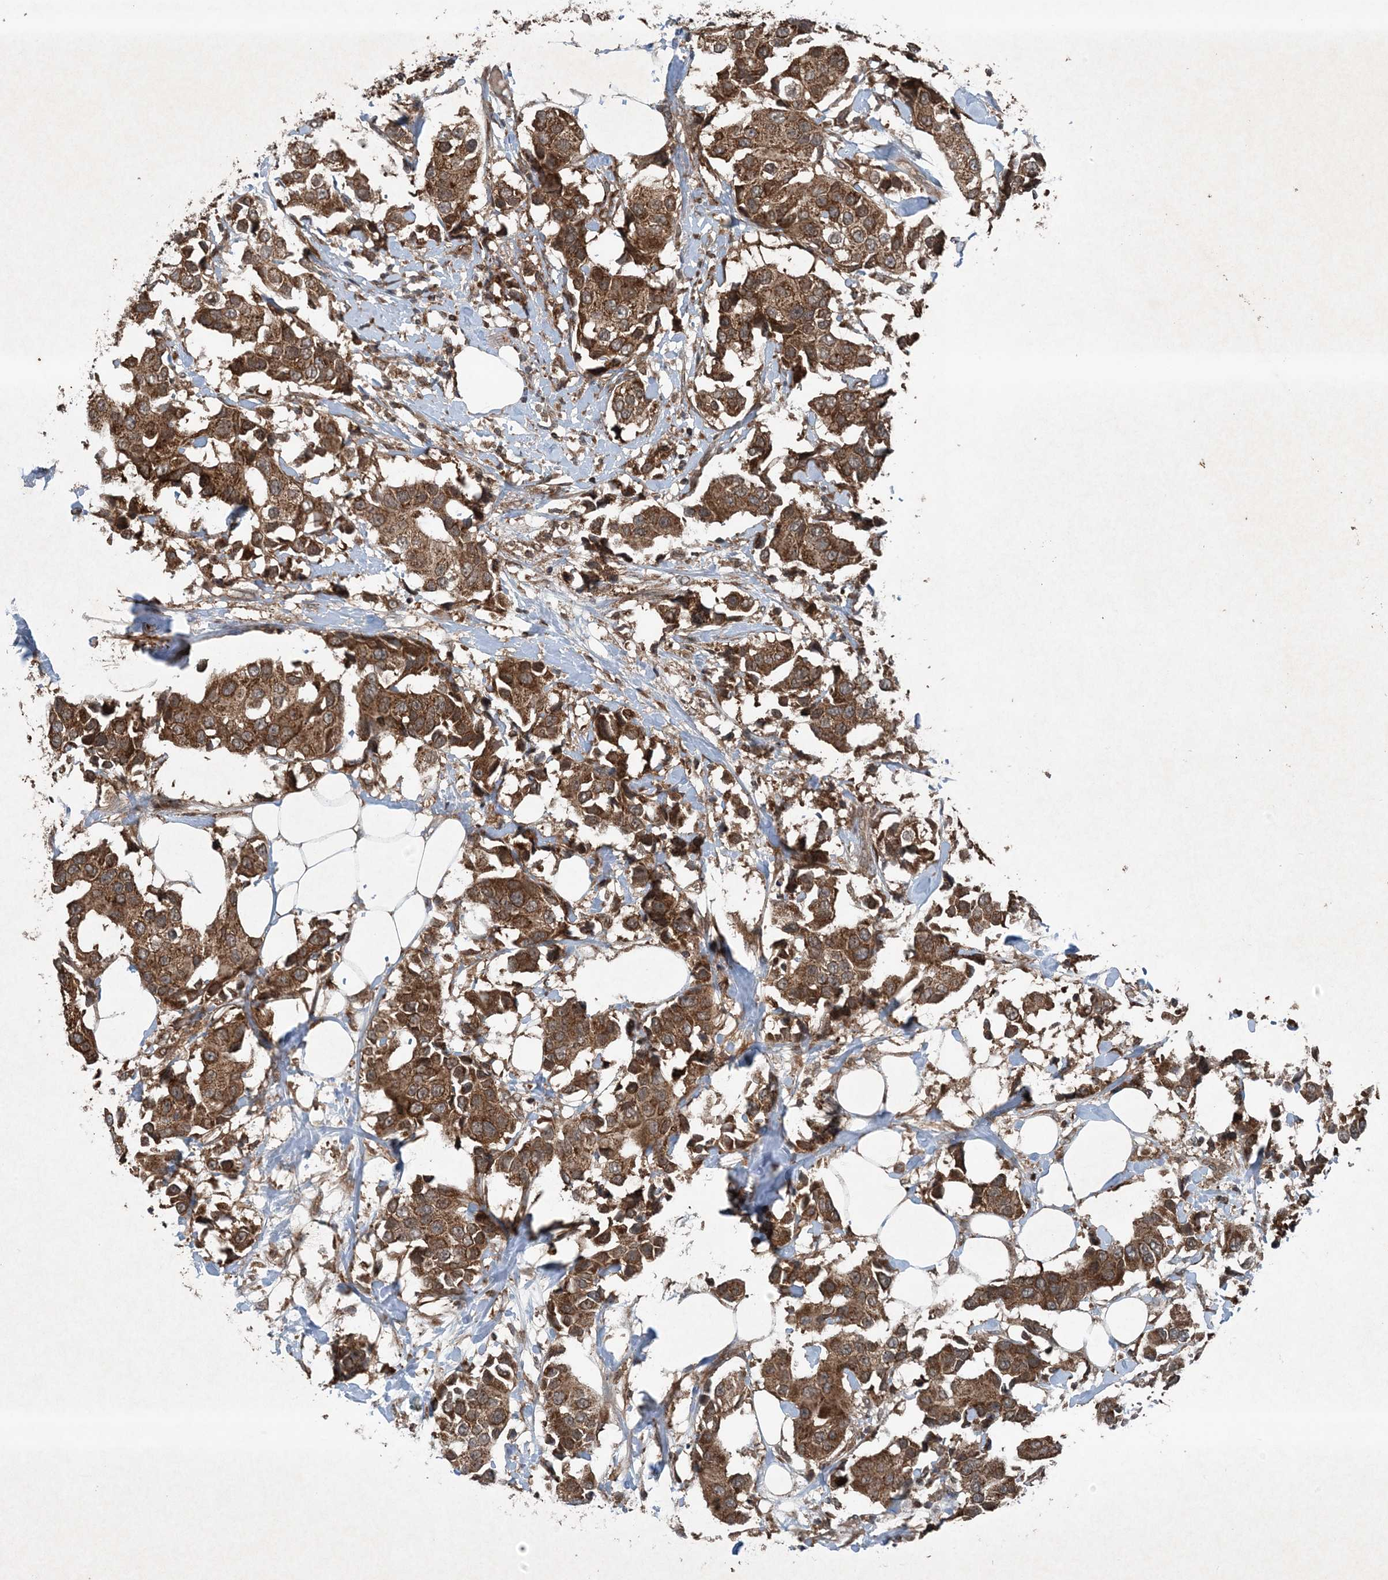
{"staining": {"intensity": "strong", "quantity": ">75%", "location": "cytoplasmic/membranous"}, "tissue": "breast cancer", "cell_type": "Tumor cells", "image_type": "cancer", "snomed": [{"axis": "morphology", "description": "Normal tissue, NOS"}, {"axis": "morphology", "description": "Duct carcinoma"}, {"axis": "topography", "description": "Breast"}], "caption": "Immunohistochemical staining of breast infiltrating ductal carcinoma reveals high levels of strong cytoplasmic/membranous staining in about >75% of tumor cells.", "gene": "GNG5", "patient": {"sex": "female", "age": 39}}